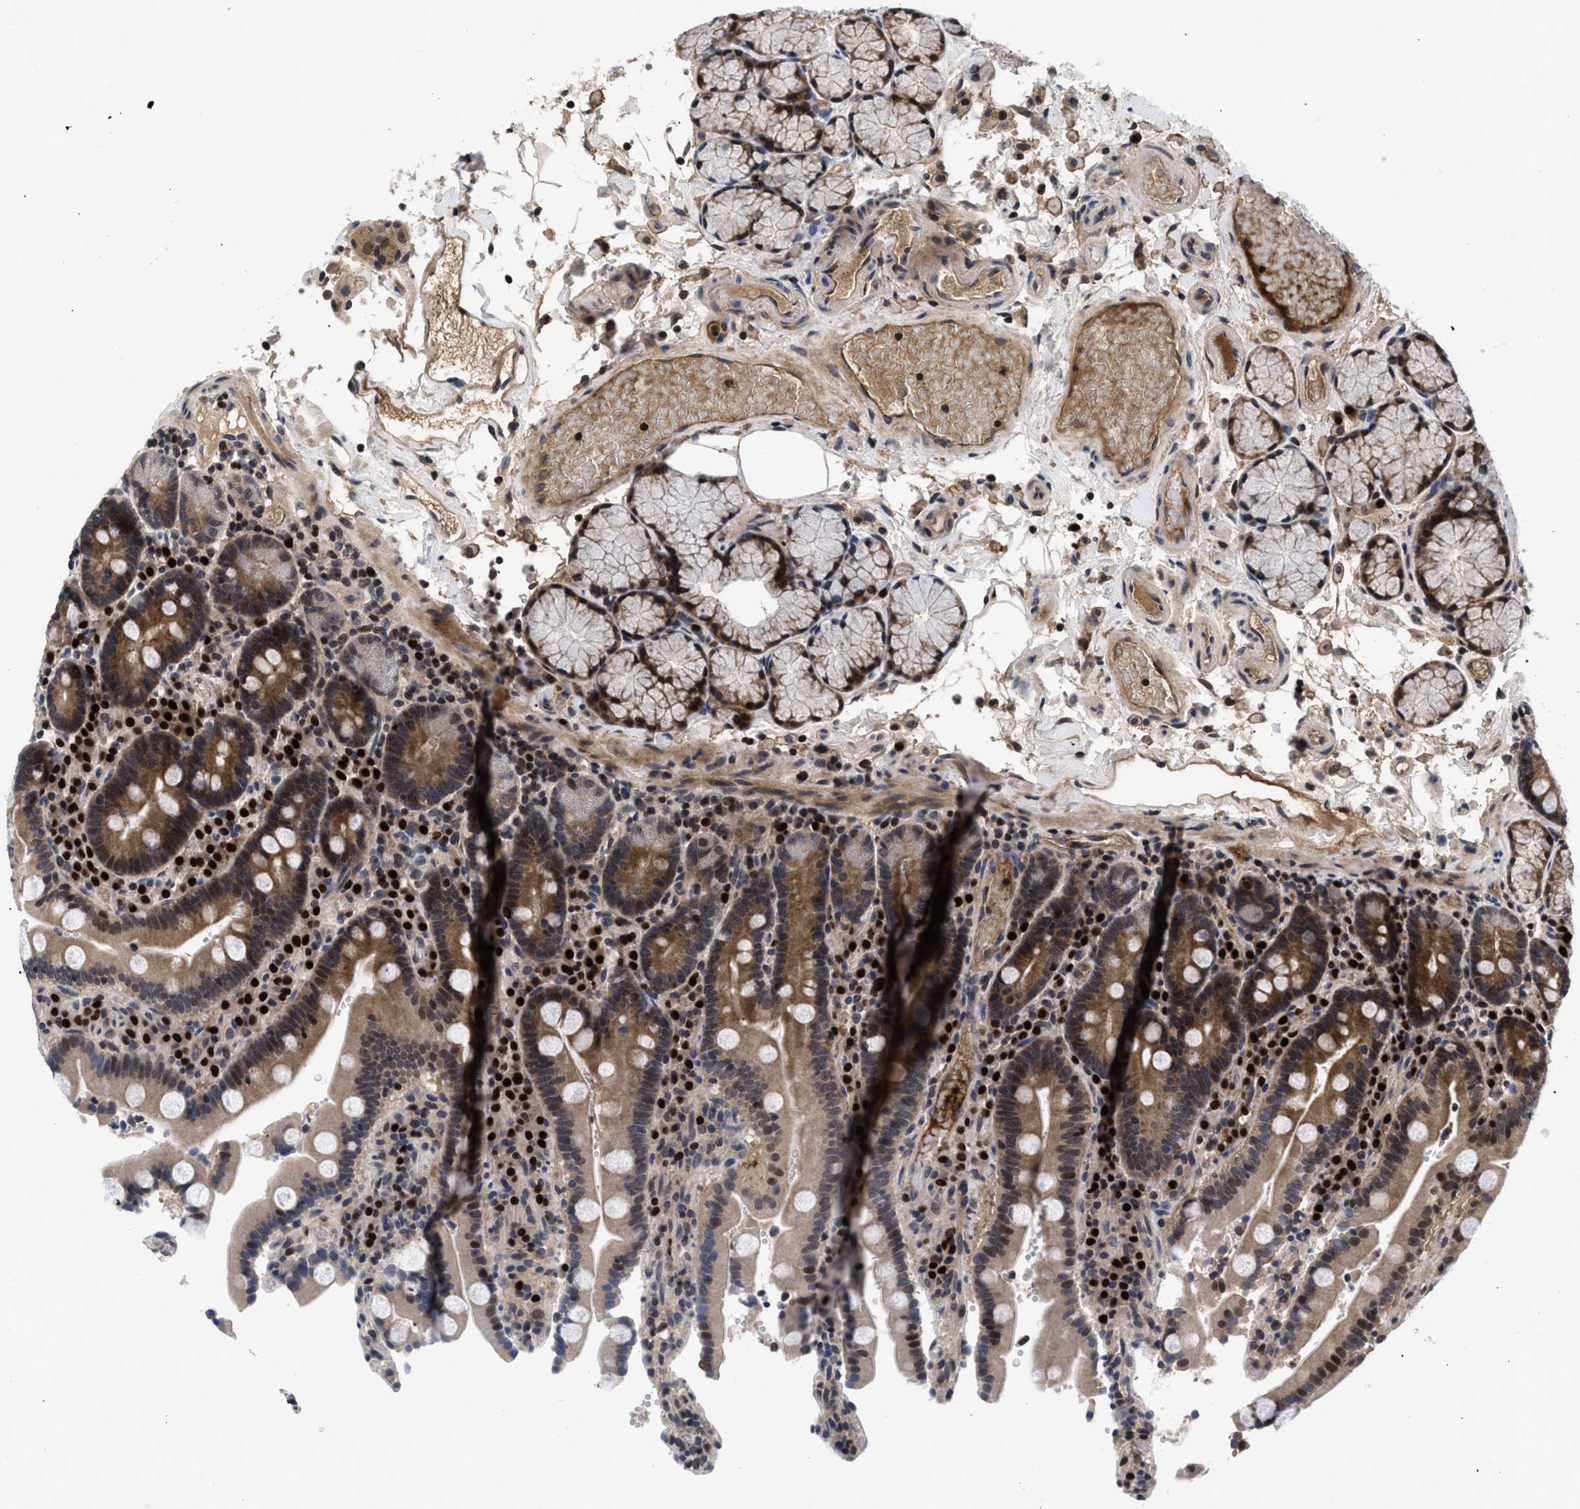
{"staining": {"intensity": "moderate", "quantity": ">75%", "location": "cytoplasmic/membranous"}, "tissue": "duodenum", "cell_type": "Glandular cells", "image_type": "normal", "snomed": [{"axis": "morphology", "description": "Normal tissue, NOS"}, {"axis": "topography", "description": "Small intestine, NOS"}], "caption": "IHC of normal duodenum reveals medium levels of moderate cytoplasmic/membranous expression in approximately >75% of glandular cells. (DAB (3,3'-diaminobenzidine) = brown stain, brightfield microscopy at high magnification).", "gene": "FAM200A", "patient": {"sex": "female", "age": 71}}